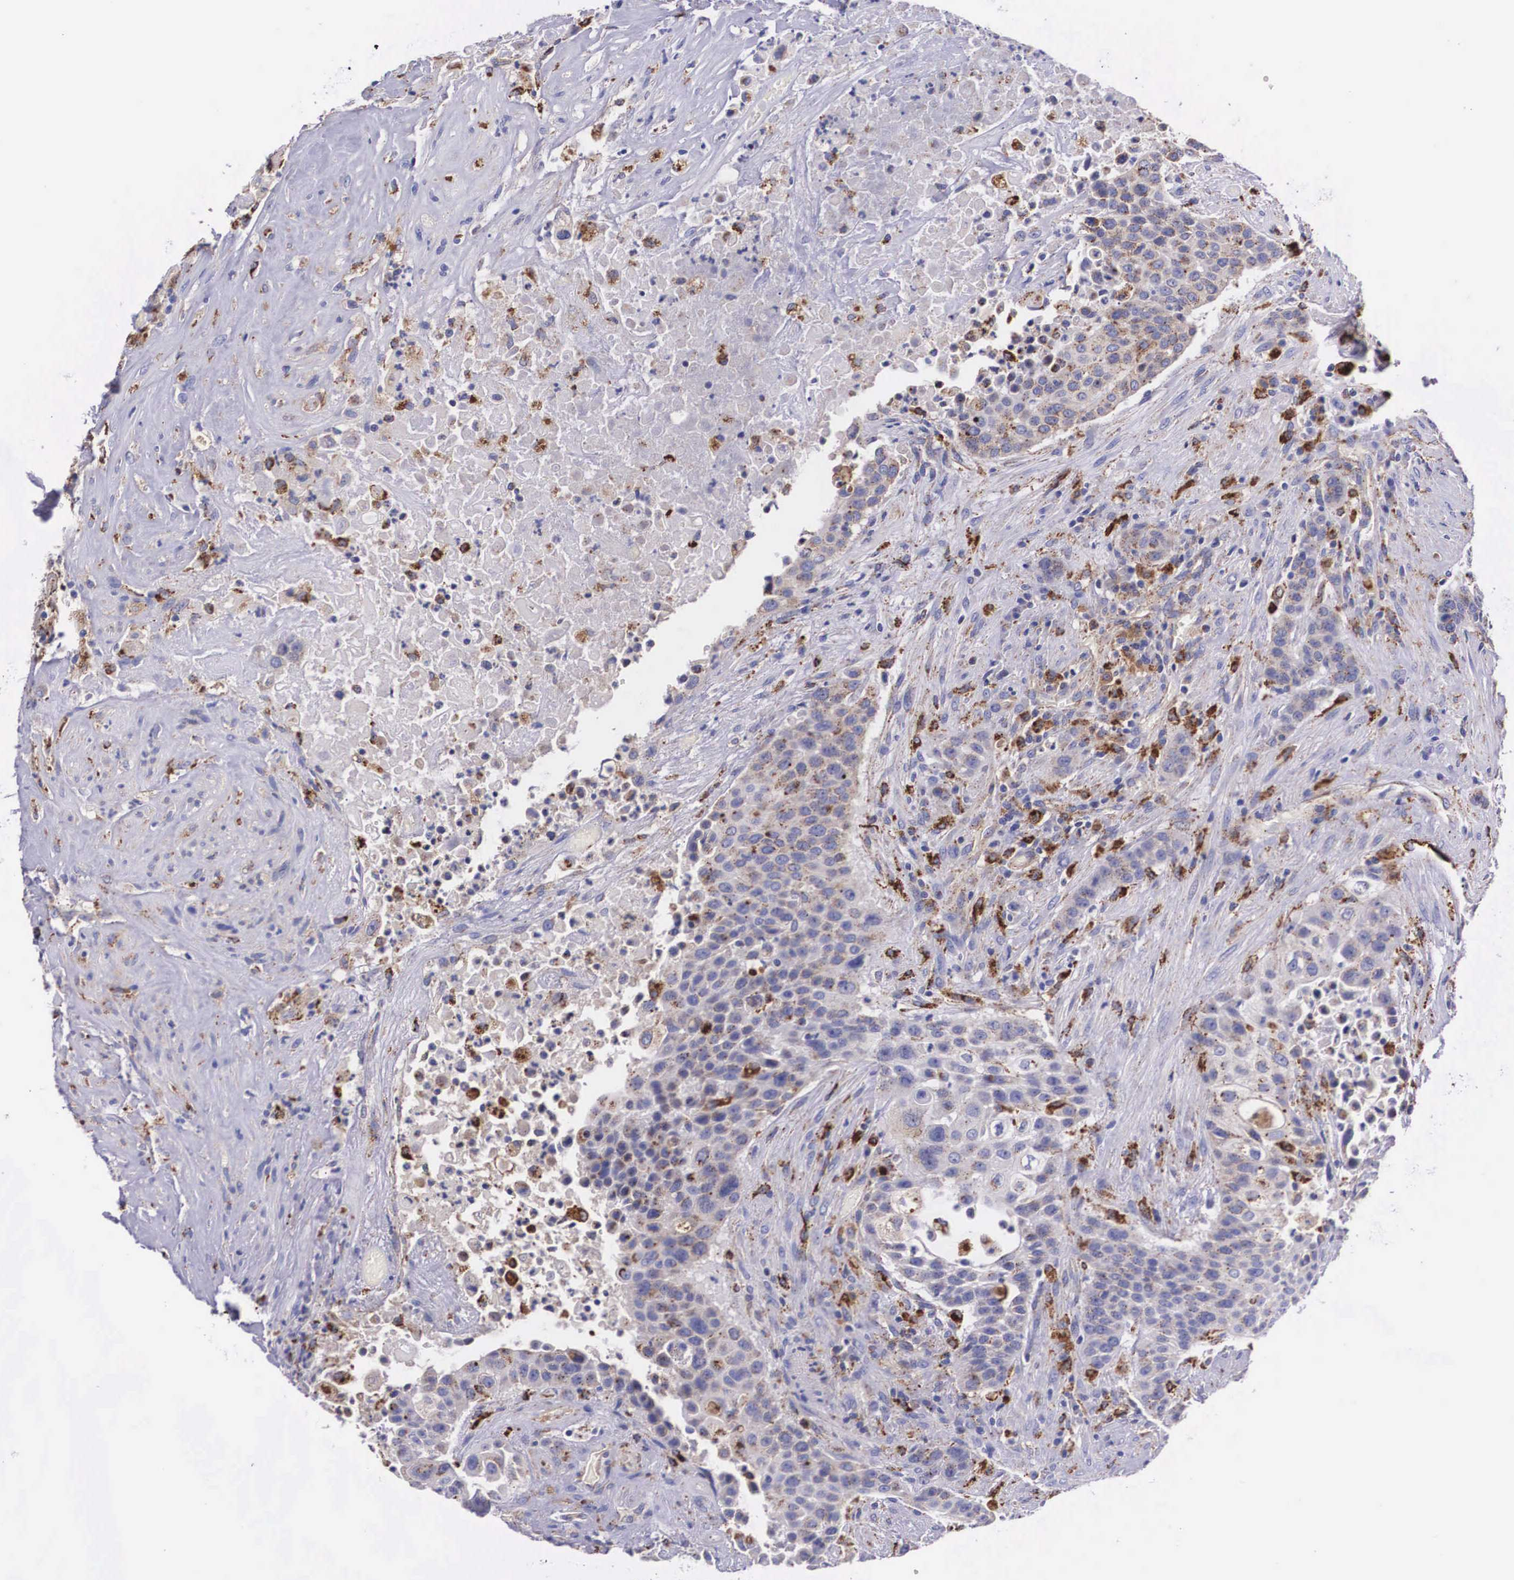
{"staining": {"intensity": "moderate", "quantity": ">75%", "location": "cytoplasmic/membranous"}, "tissue": "urothelial cancer", "cell_type": "Tumor cells", "image_type": "cancer", "snomed": [{"axis": "morphology", "description": "Urothelial carcinoma, High grade"}, {"axis": "topography", "description": "Urinary bladder"}], "caption": "The micrograph demonstrates staining of urothelial cancer, revealing moderate cytoplasmic/membranous protein staining (brown color) within tumor cells.", "gene": "NAGA", "patient": {"sex": "male", "age": 74}}